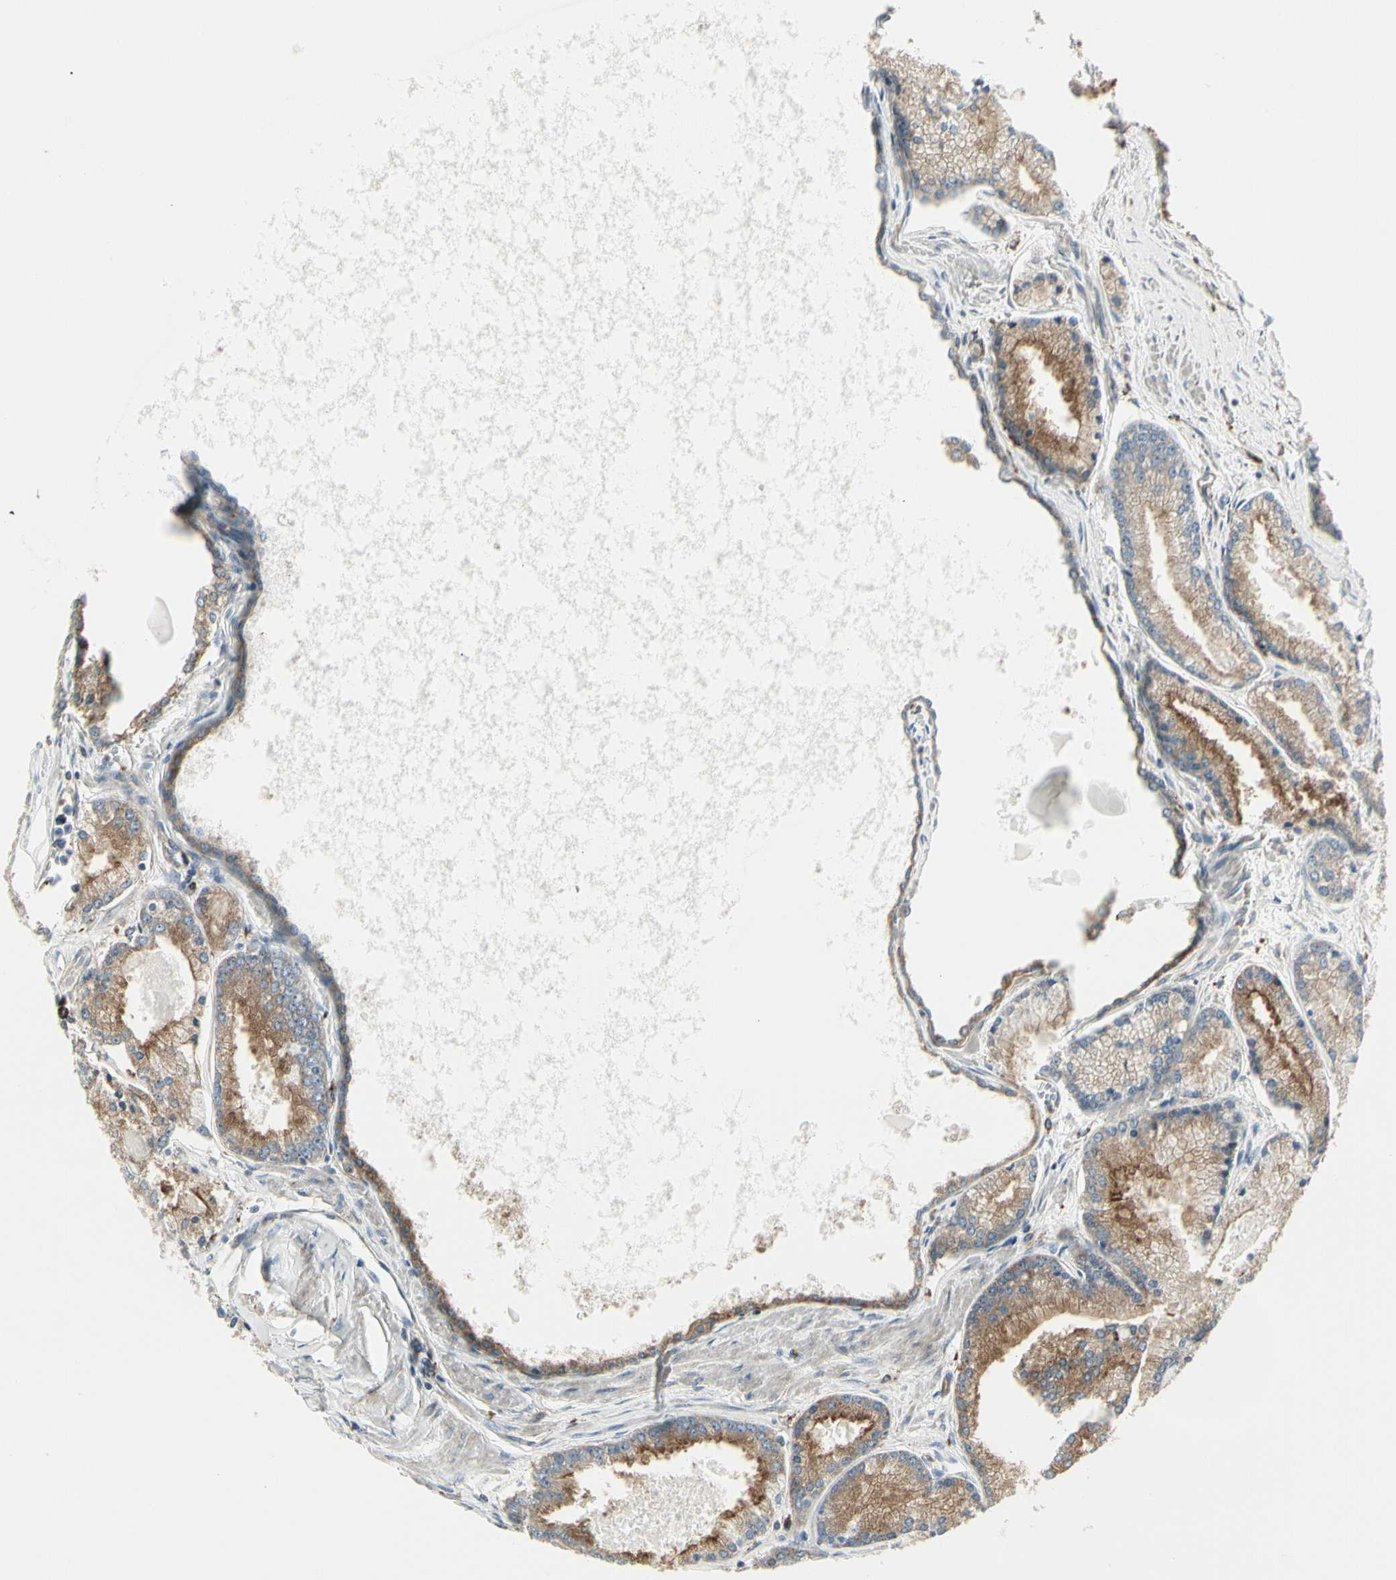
{"staining": {"intensity": "moderate", "quantity": ">75%", "location": "cytoplasmic/membranous"}, "tissue": "prostate cancer", "cell_type": "Tumor cells", "image_type": "cancer", "snomed": [{"axis": "morphology", "description": "Adenocarcinoma, High grade"}, {"axis": "topography", "description": "Prostate"}], "caption": "Immunohistochemistry (DAB) staining of human prostate cancer (high-grade adenocarcinoma) demonstrates moderate cytoplasmic/membranous protein staining in approximately >75% of tumor cells.", "gene": "ATP6V1B2", "patient": {"sex": "male", "age": 61}}